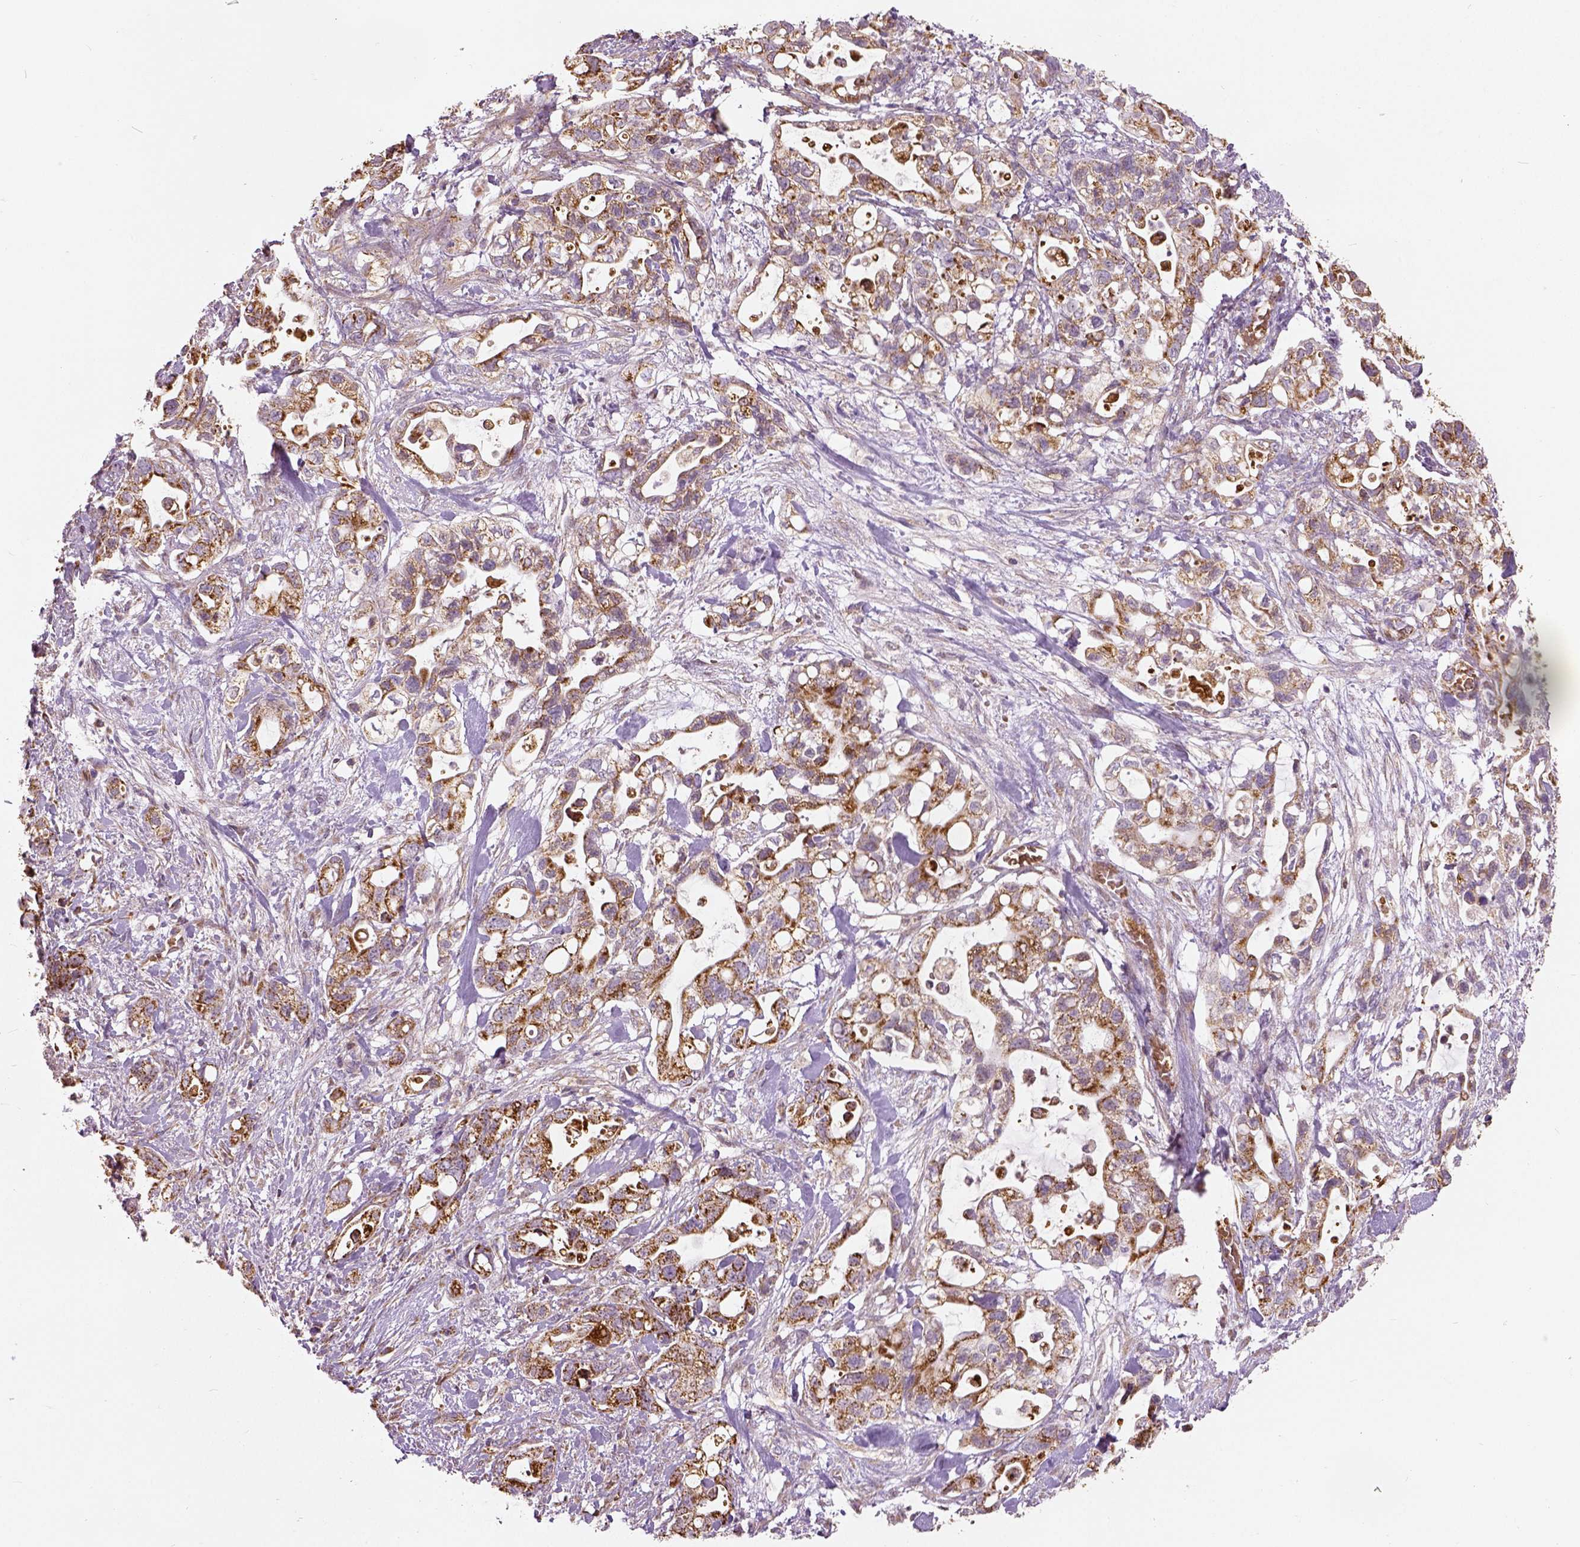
{"staining": {"intensity": "strong", "quantity": ">75%", "location": "cytoplasmic/membranous"}, "tissue": "pancreatic cancer", "cell_type": "Tumor cells", "image_type": "cancer", "snomed": [{"axis": "morphology", "description": "Adenocarcinoma, NOS"}, {"axis": "topography", "description": "Pancreas"}], "caption": "A photomicrograph of adenocarcinoma (pancreatic) stained for a protein reveals strong cytoplasmic/membranous brown staining in tumor cells.", "gene": "PGAM5", "patient": {"sex": "female", "age": 72}}